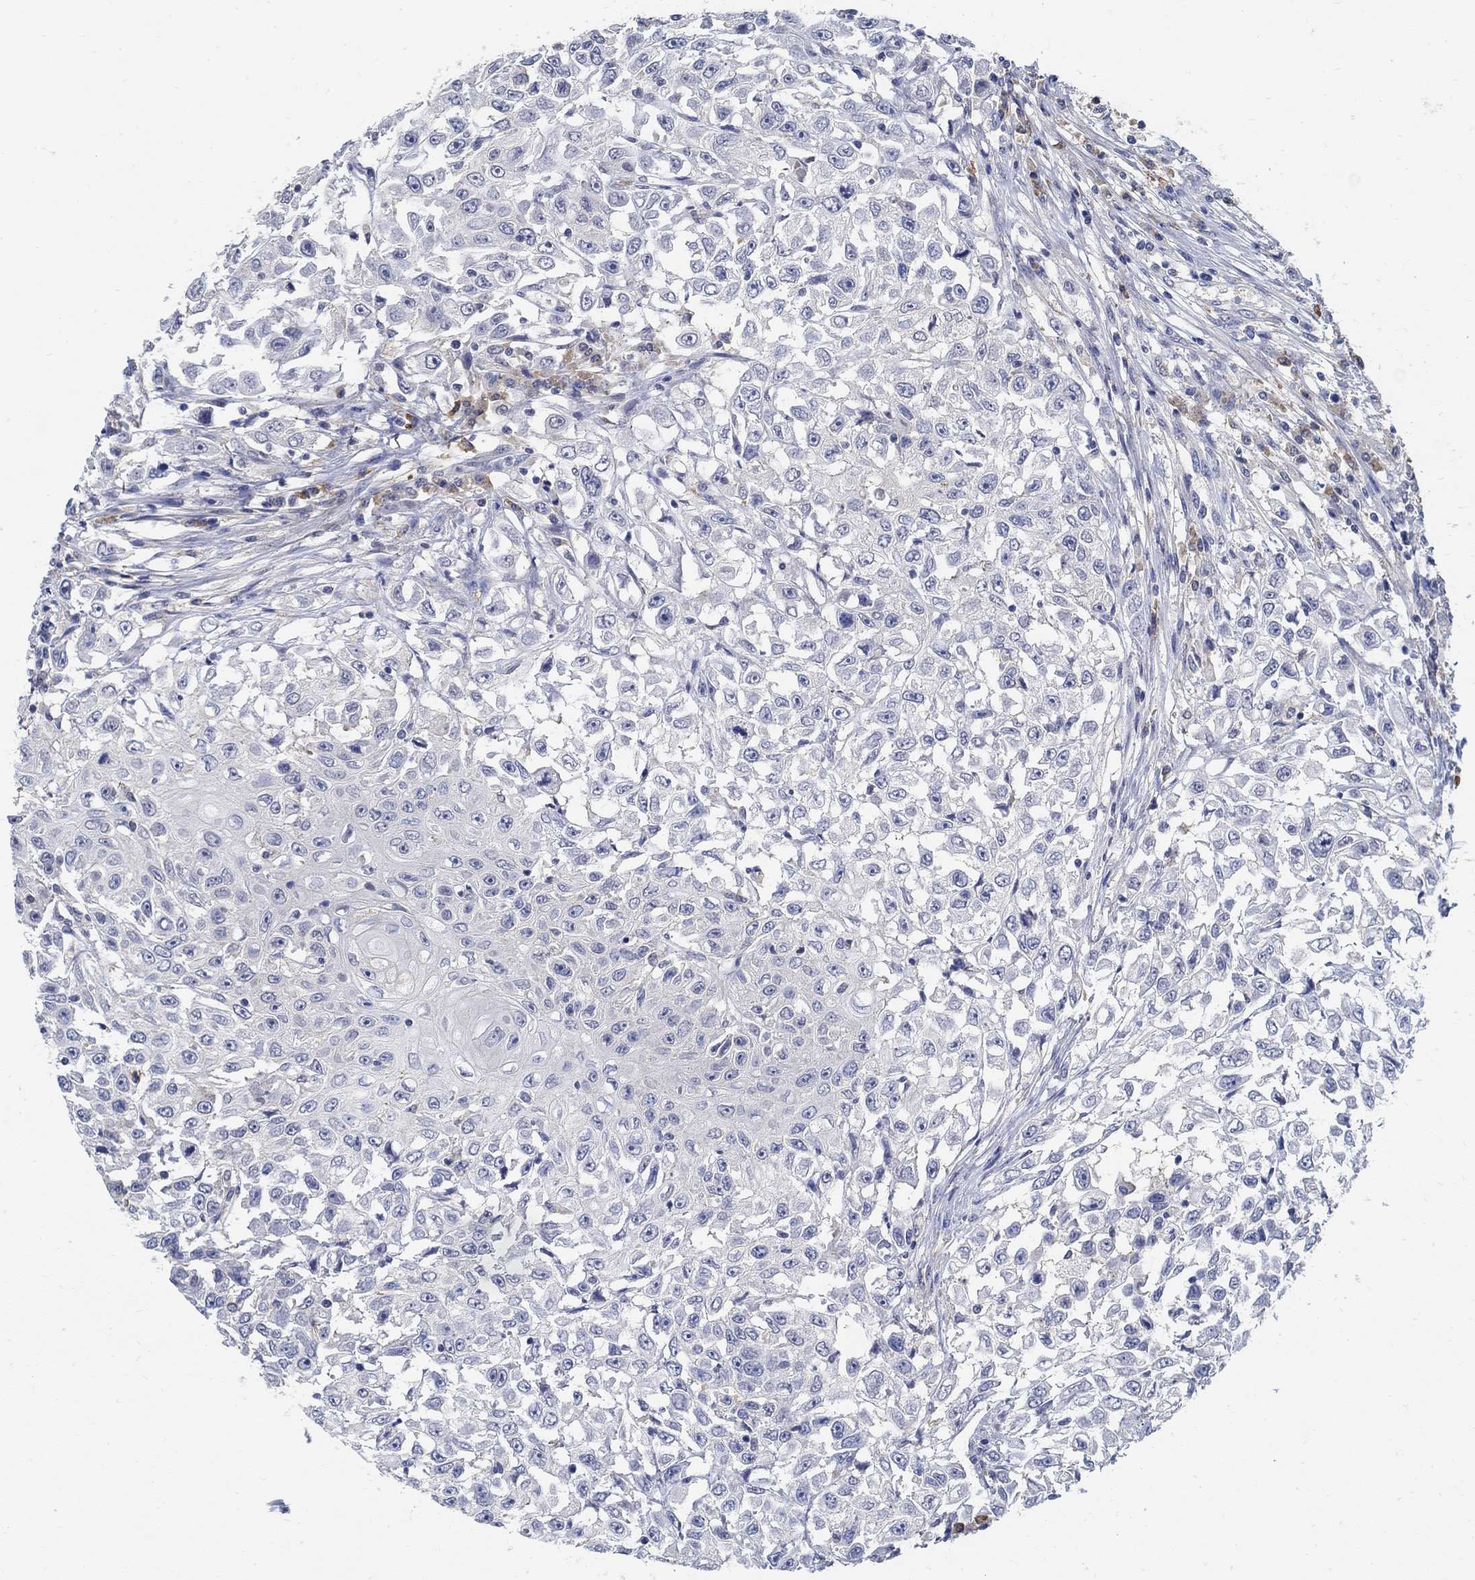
{"staining": {"intensity": "negative", "quantity": "none", "location": "none"}, "tissue": "urothelial cancer", "cell_type": "Tumor cells", "image_type": "cancer", "snomed": [{"axis": "morphology", "description": "Urothelial carcinoma, High grade"}, {"axis": "topography", "description": "Urinary bladder"}], "caption": "This is an immunohistochemistry photomicrograph of urothelial cancer. There is no staining in tumor cells.", "gene": "PCDH11X", "patient": {"sex": "female", "age": 56}}